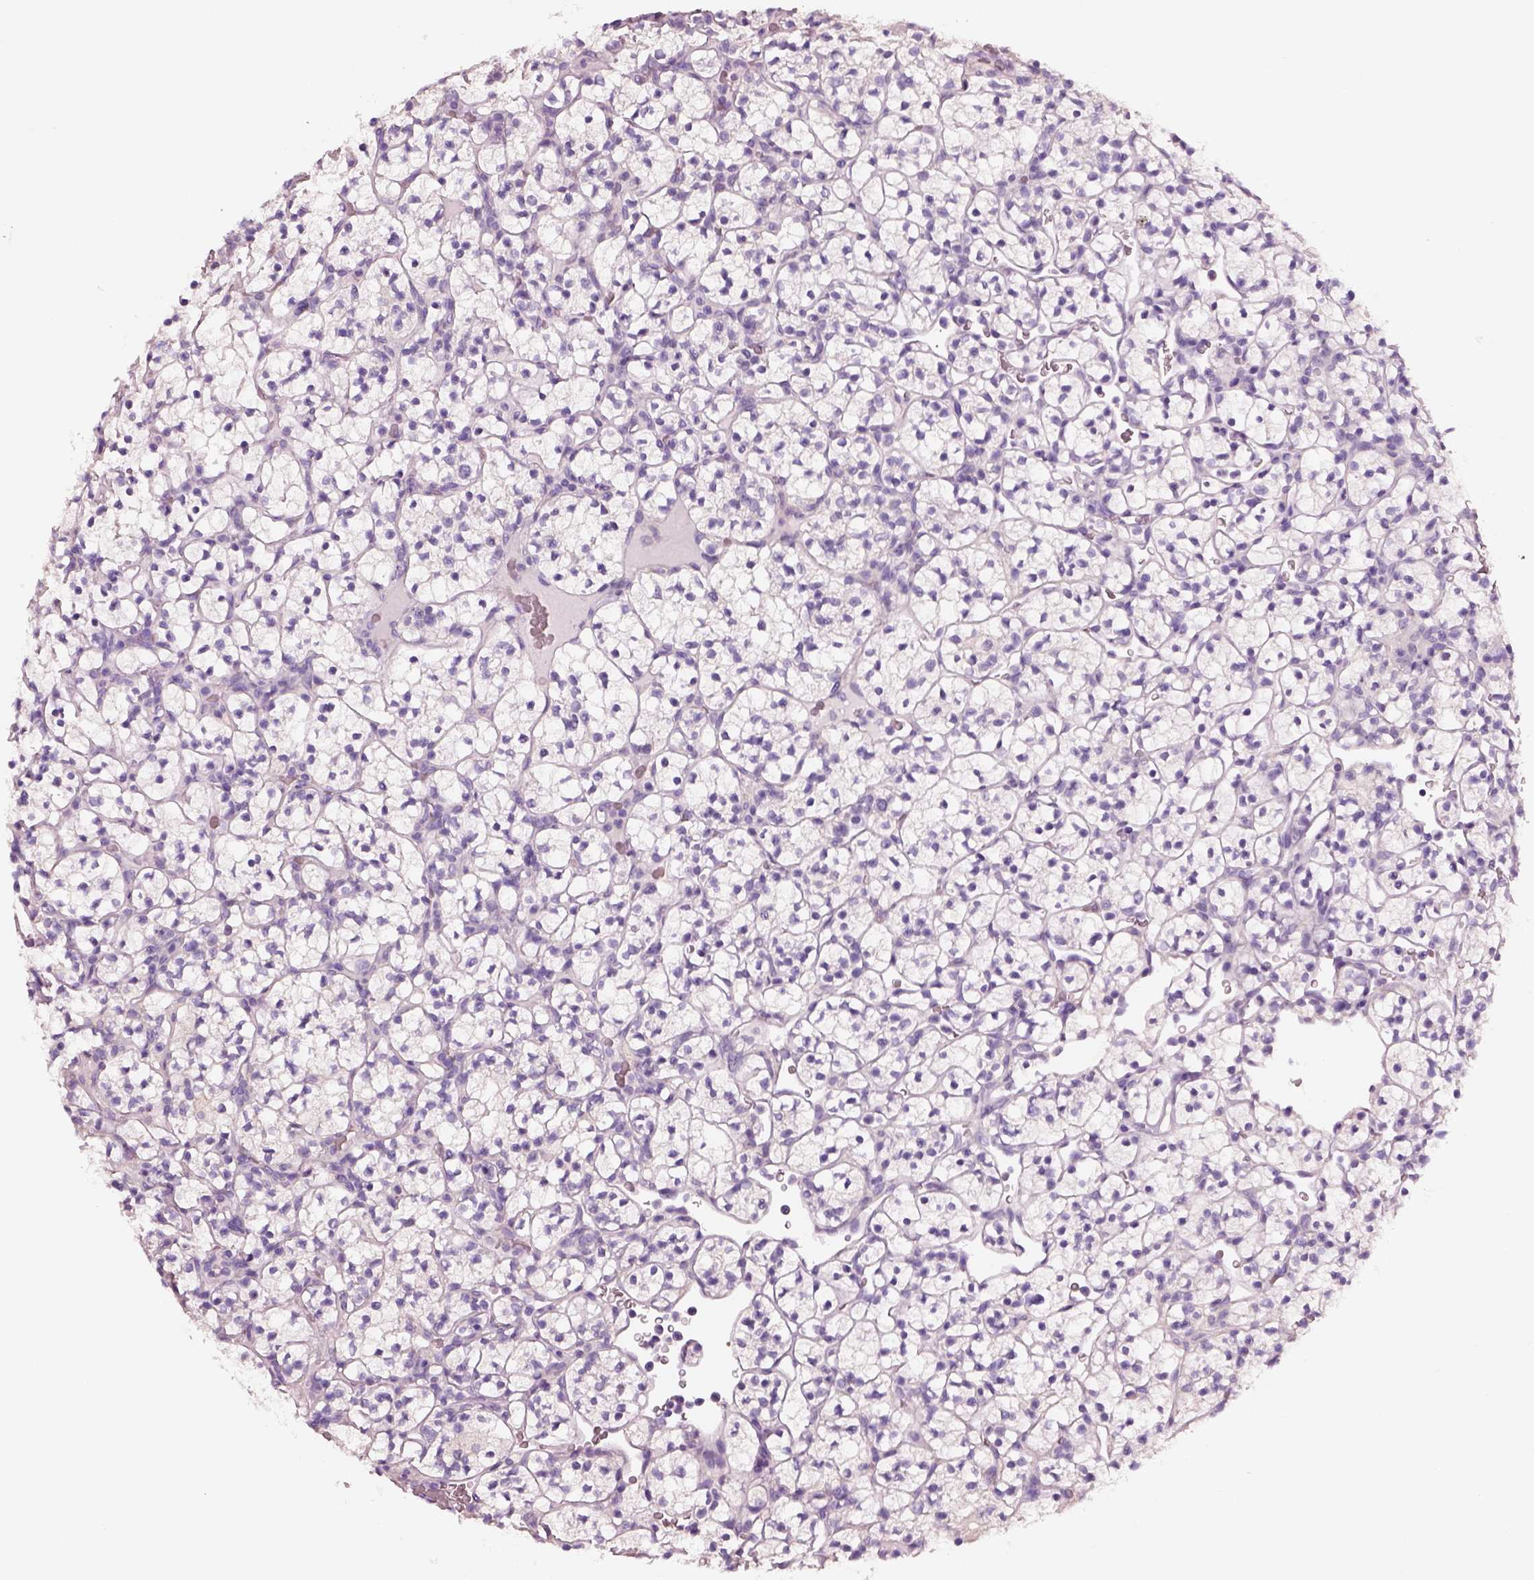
{"staining": {"intensity": "negative", "quantity": "none", "location": "none"}, "tissue": "renal cancer", "cell_type": "Tumor cells", "image_type": "cancer", "snomed": [{"axis": "morphology", "description": "Adenocarcinoma, NOS"}, {"axis": "topography", "description": "Kidney"}], "caption": "Immunohistochemistry (IHC) of human adenocarcinoma (renal) reveals no expression in tumor cells.", "gene": "ELSPBP1", "patient": {"sex": "female", "age": 89}}